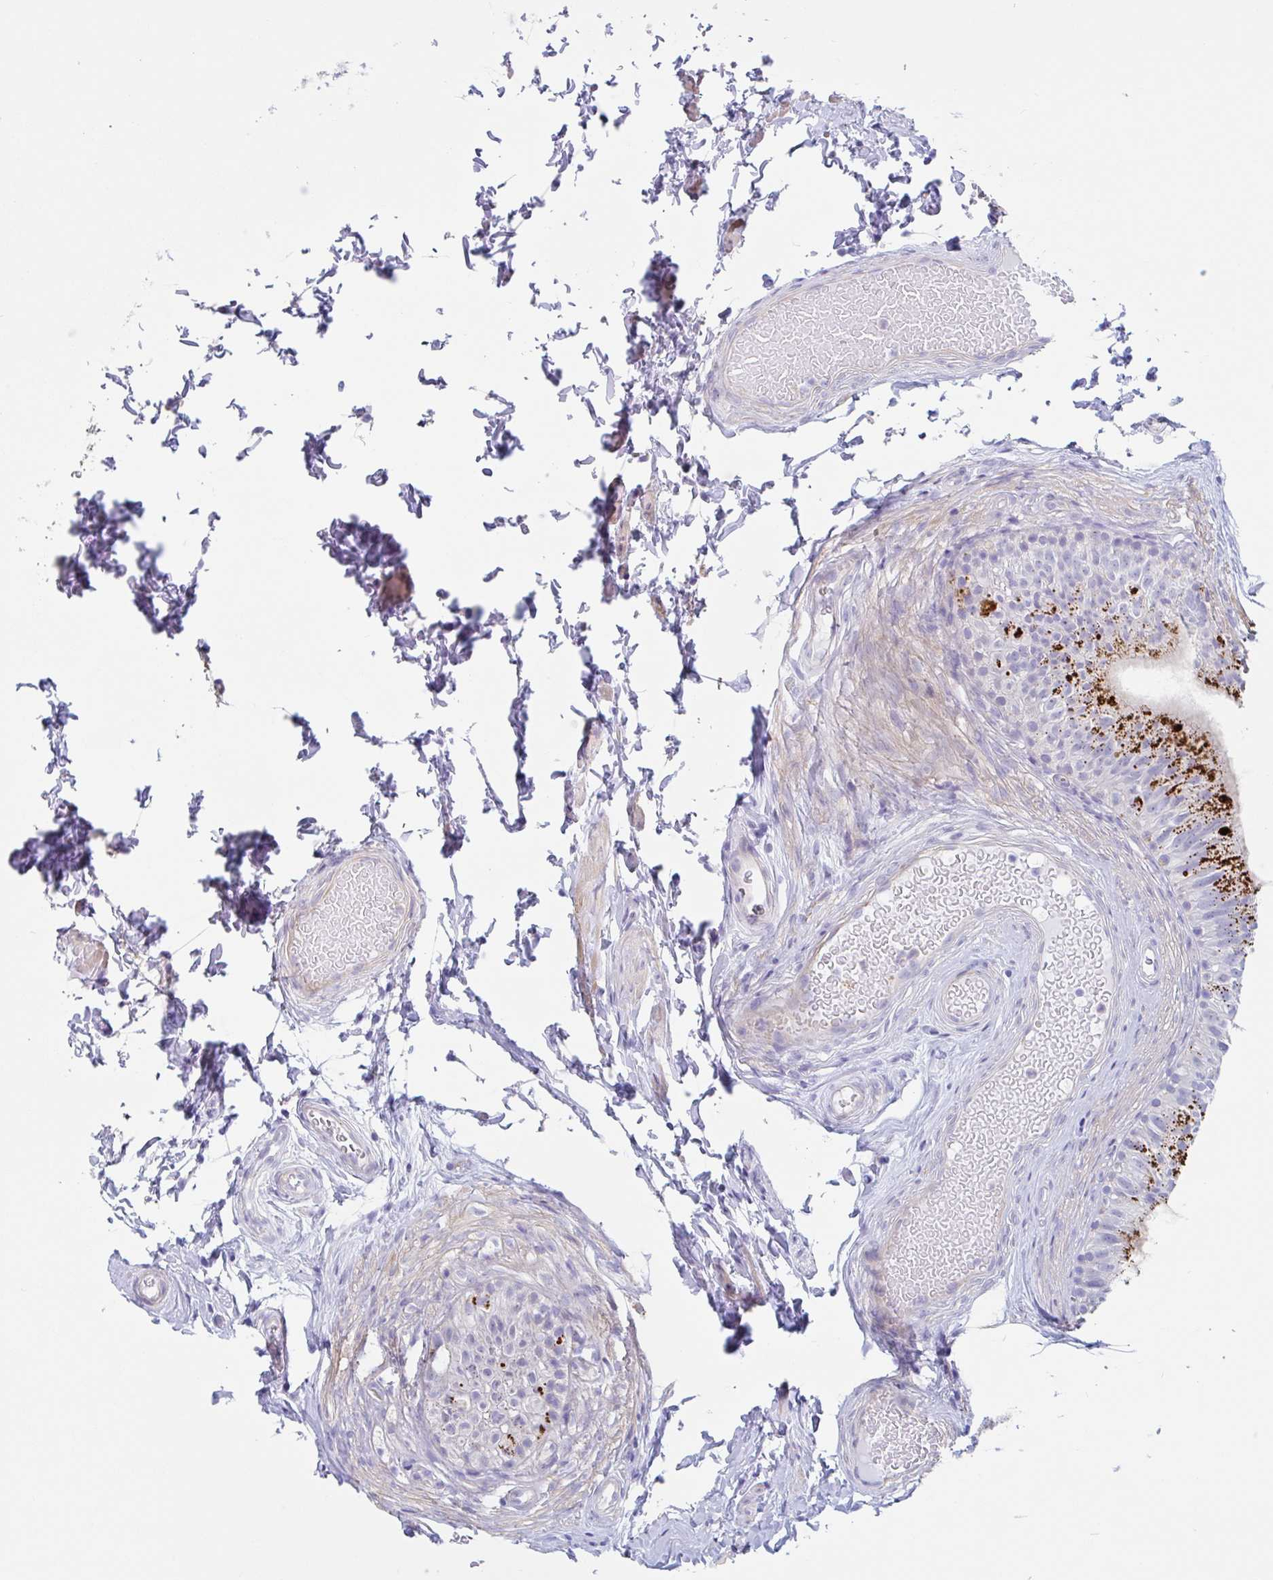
{"staining": {"intensity": "strong", "quantity": "25%-75%", "location": "cytoplasmic/membranous"}, "tissue": "epididymis", "cell_type": "Glandular cells", "image_type": "normal", "snomed": [{"axis": "morphology", "description": "Normal tissue, NOS"}, {"axis": "topography", "description": "Epididymis, spermatic cord, NOS"}, {"axis": "topography", "description": "Epididymis"}, {"axis": "topography", "description": "Peripheral nerve tissue"}], "caption": "Immunohistochemistry of benign human epididymis displays high levels of strong cytoplasmic/membranous positivity in about 25%-75% of glandular cells.", "gene": "LENG9", "patient": {"sex": "male", "age": 29}}